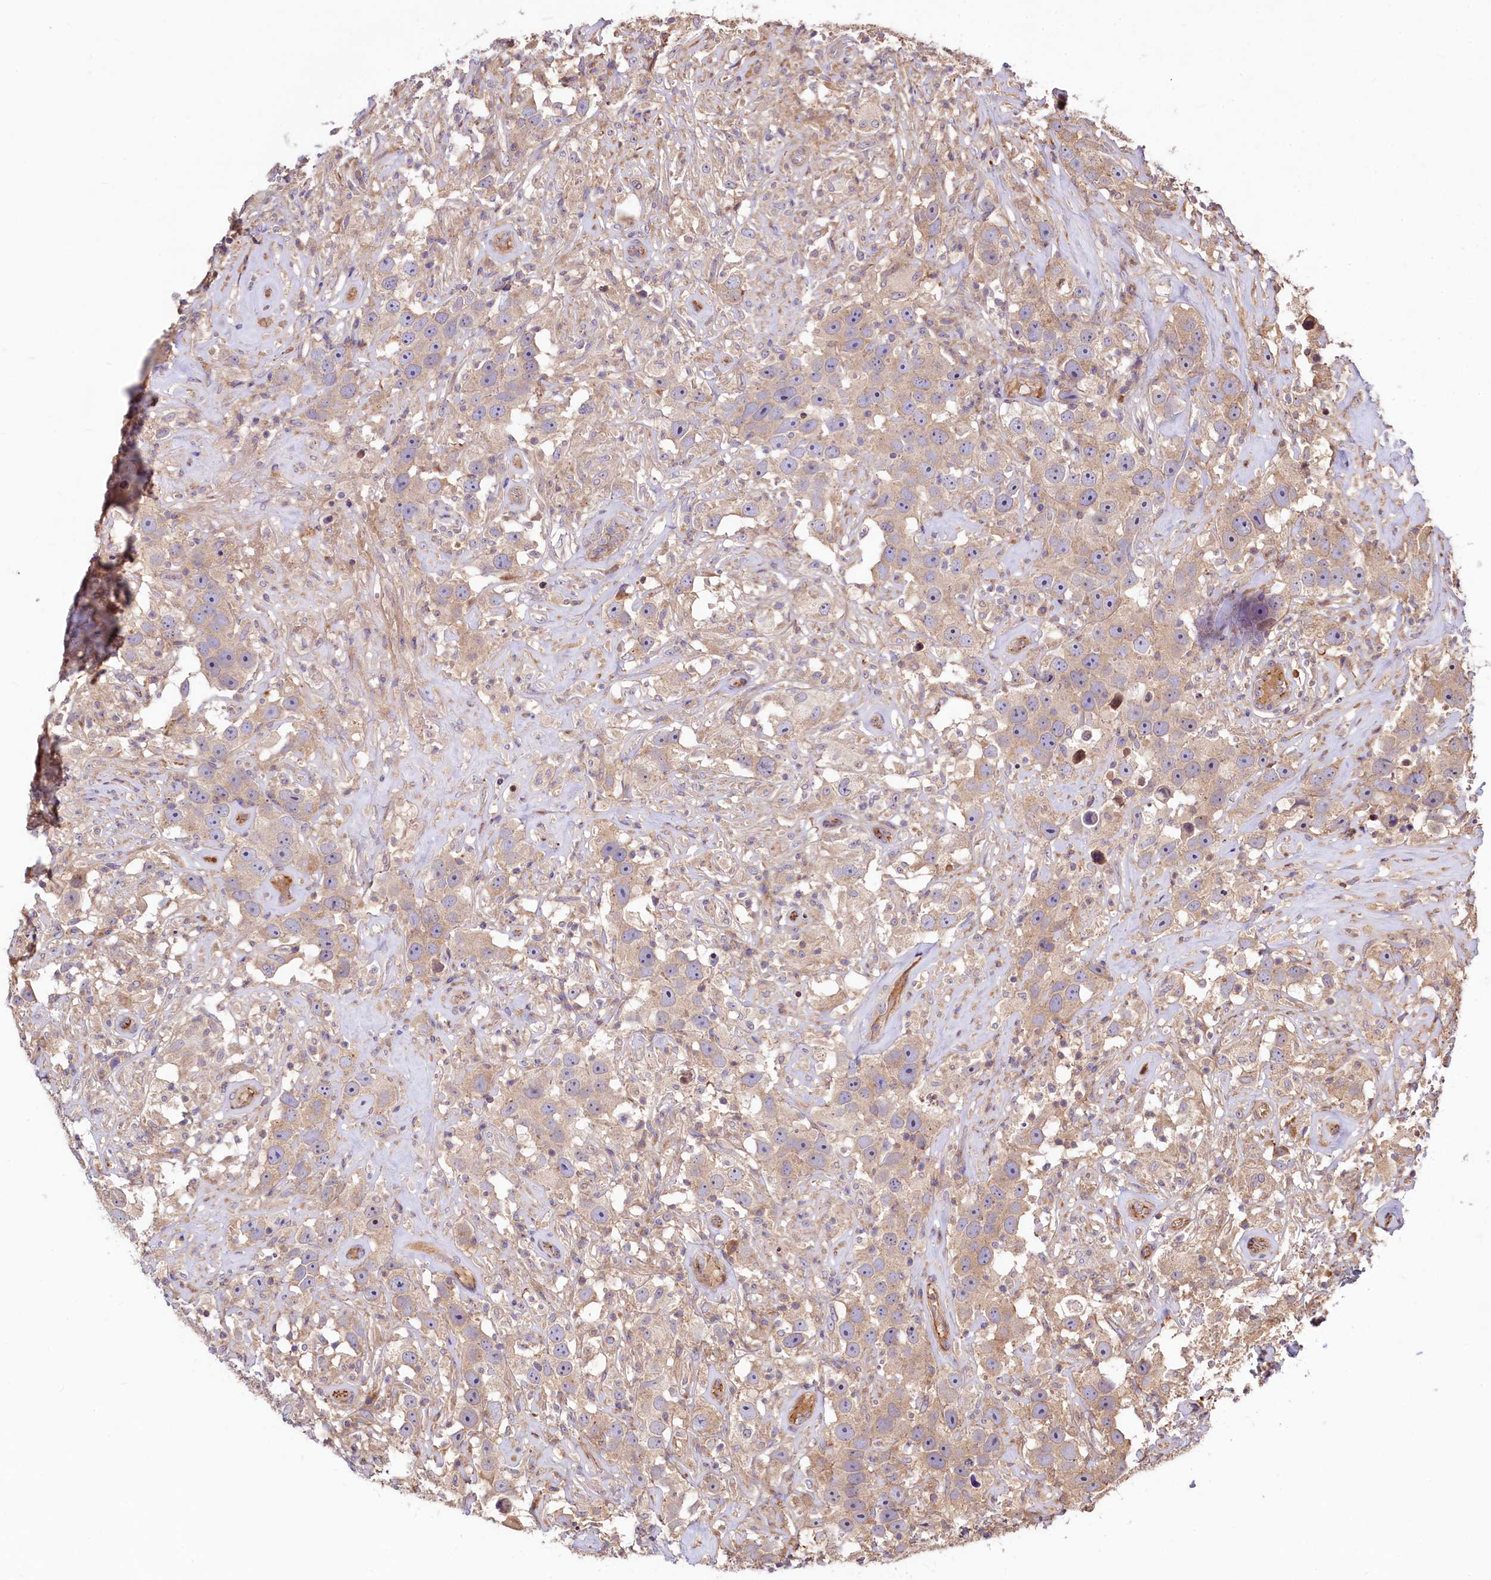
{"staining": {"intensity": "weak", "quantity": "25%-75%", "location": "cytoplasmic/membranous"}, "tissue": "testis cancer", "cell_type": "Tumor cells", "image_type": "cancer", "snomed": [{"axis": "morphology", "description": "Seminoma, NOS"}, {"axis": "topography", "description": "Testis"}], "caption": "Protein staining of testis seminoma tissue reveals weak cytoplasmic/membranous staining in approximately 25%-75% of tumor cells. (DAB (3,3'-diaminobenzidine) = brown stain, brightfield microscopy at high magnification).", "gene": "KLHDC4", "patient": {"sex": "male", "age": 49}}